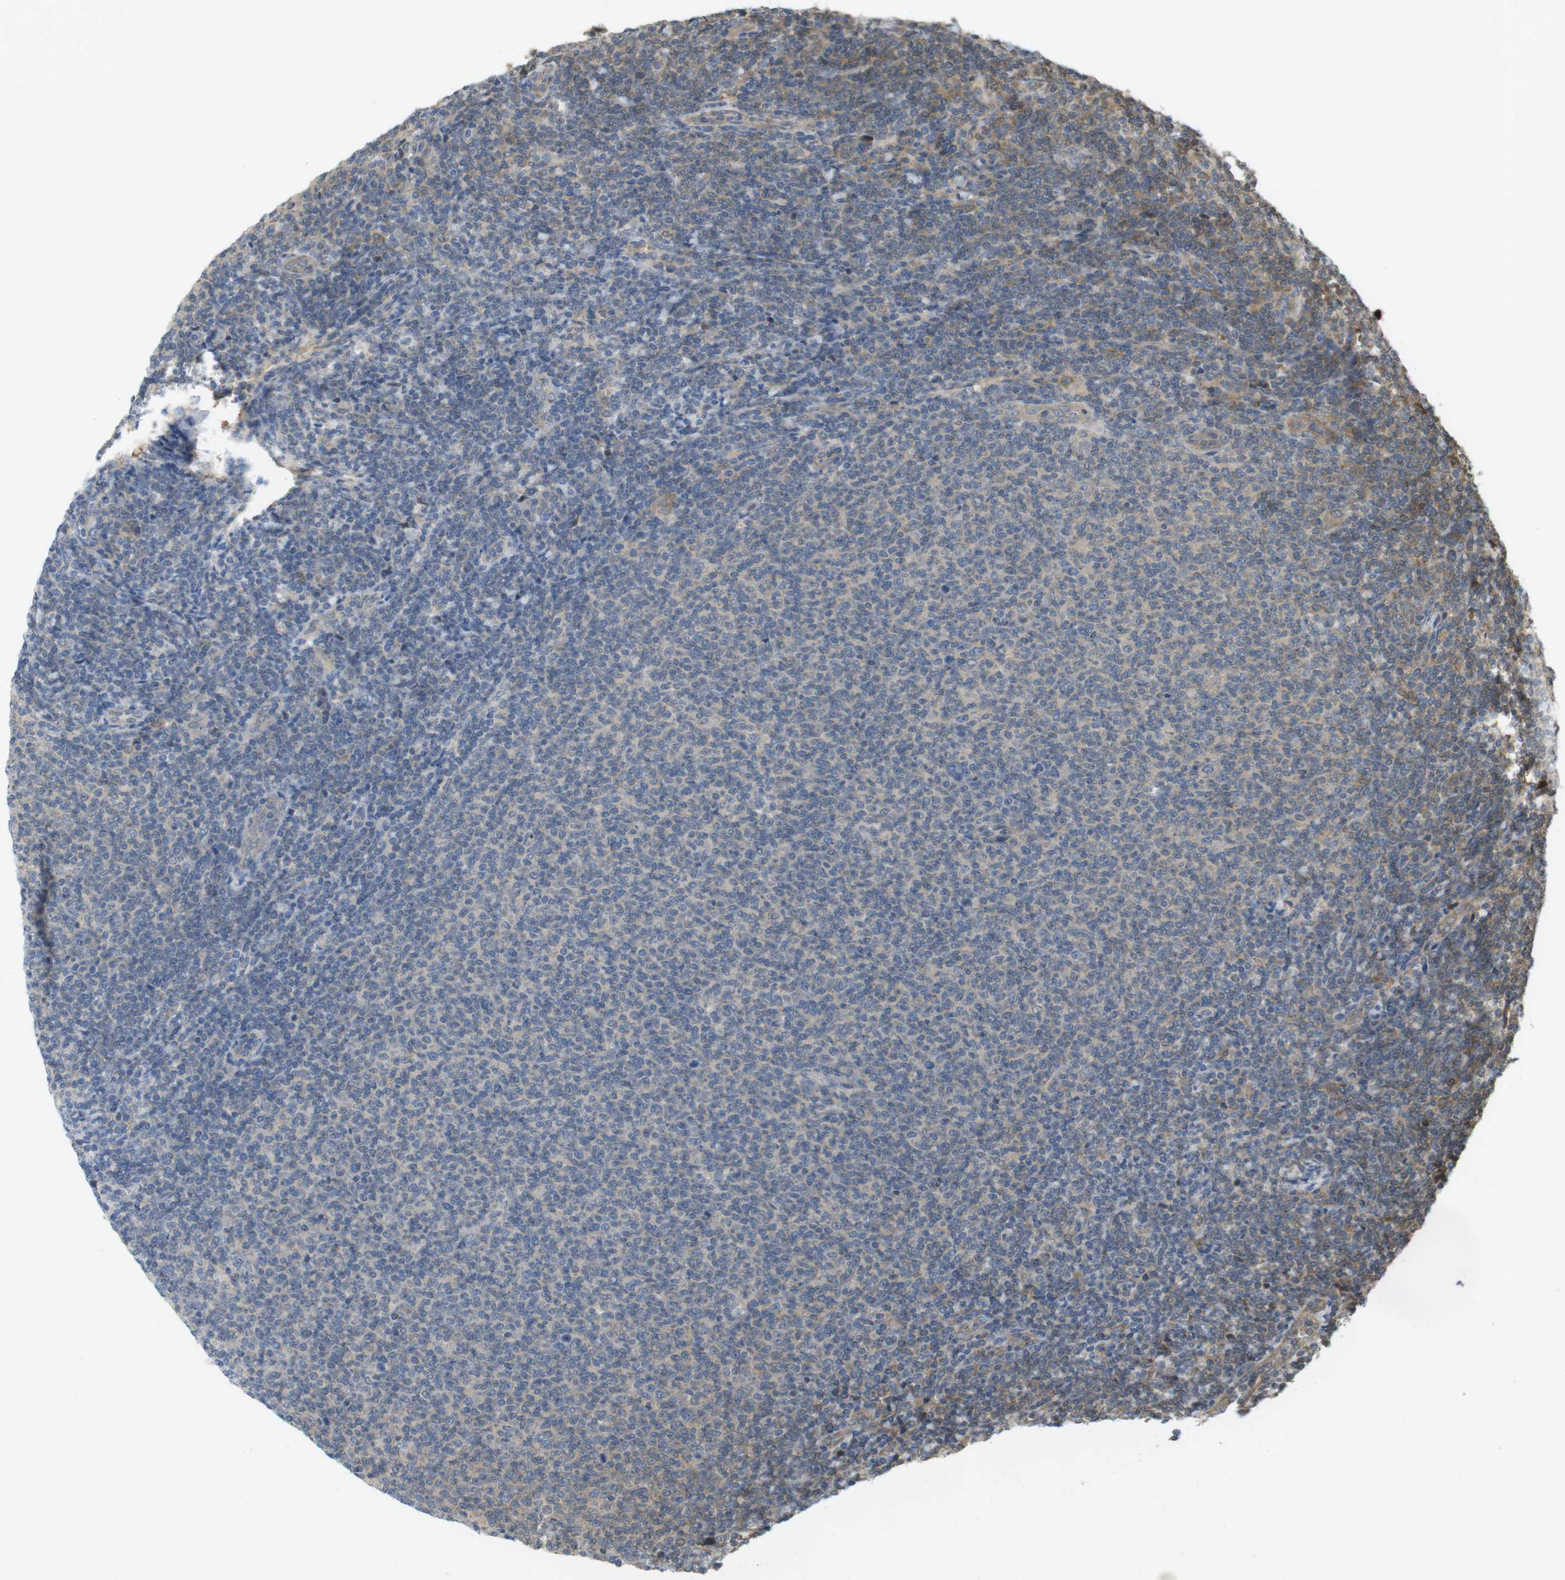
{"staining": {"intensity": "moderate", "quantity": "25%-75%", "location": "cytoplasmic/membranous"}, "tissue": "lymphoma", "cell_type": "Tumor cells", "image_type": "cancer", "snomed": [{"axis": "morphology", "description": "Malignant lymphoma, non-Hodgkin's type, Low grade"}, {"axis": "topography", "description": "Lymph node"}], "caption": "Immunohistochemistry image of lymphoma stained for a protein (brown), which displays medium levels of moderate cytoplasmic/membranous positivity in about 25%-75% of tumor cells.", "gene": "RNF130", "patient": {"sex": "male", "age": 66}}